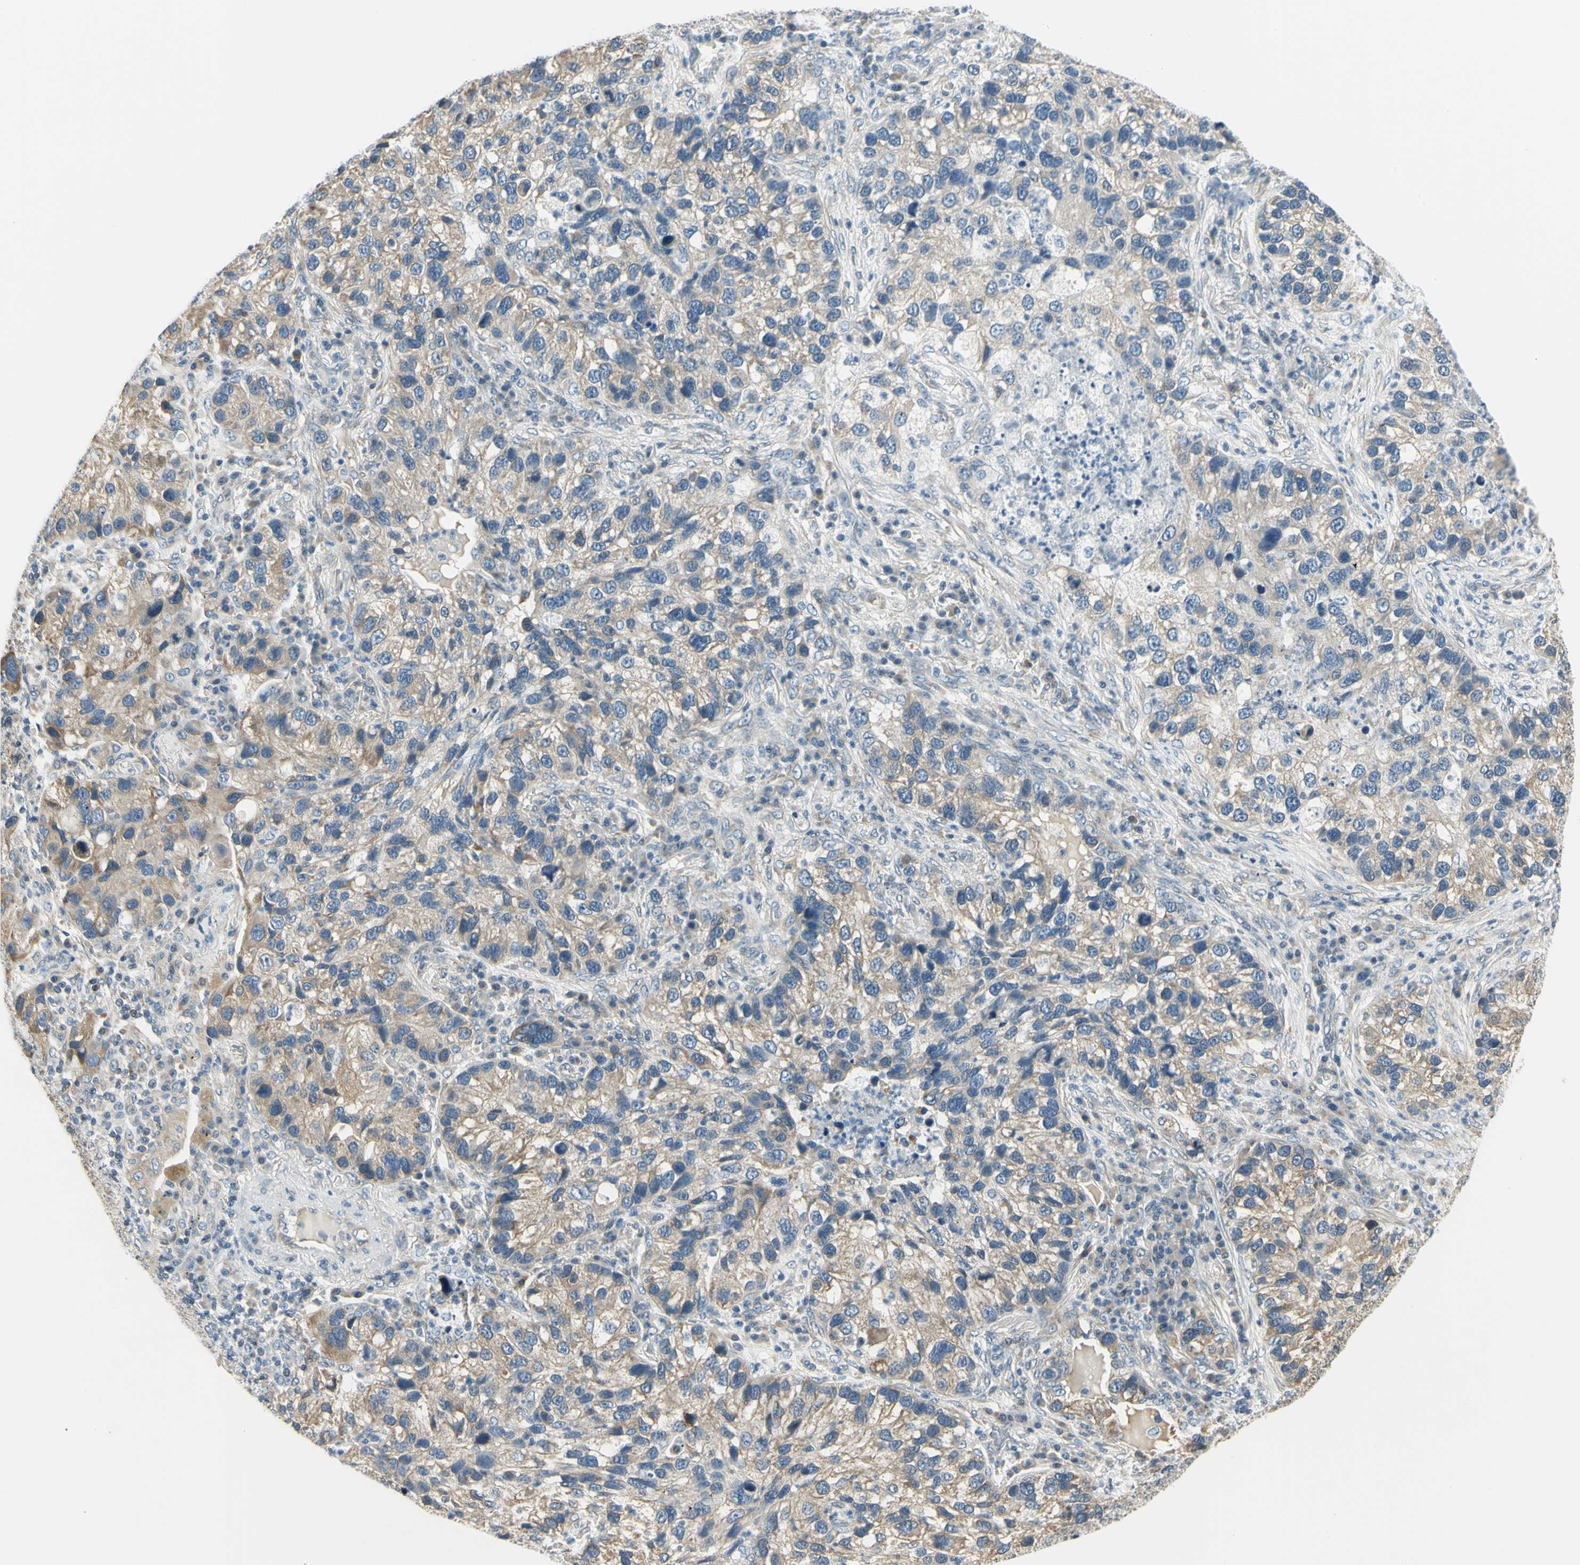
{"staining": {"intensity": "weak", "quantity": ">75%", "location": "cytoplasmic/membranous"}, "tissue": "lung cancer", "cell_type": "Tumor cells", "image_type": "cancer", "snomed": [{"axis": "morphology", "description": "Normal tissue, NOS"}, {"axis": "morphology", "description": "Adenocarcinoma, NOS"}, {"axis": "topography", "description": "Bronchus"}, {"axis": "topography", "description": "Lung"}], "caption": "Tumor cells exhibit weak cytoplasmic/membranous staining in about >75% of cells in lung cancer (adenocarcinoma).", "gene": "IGDCC4", "patient": {"sex": "male", "age": 54}}